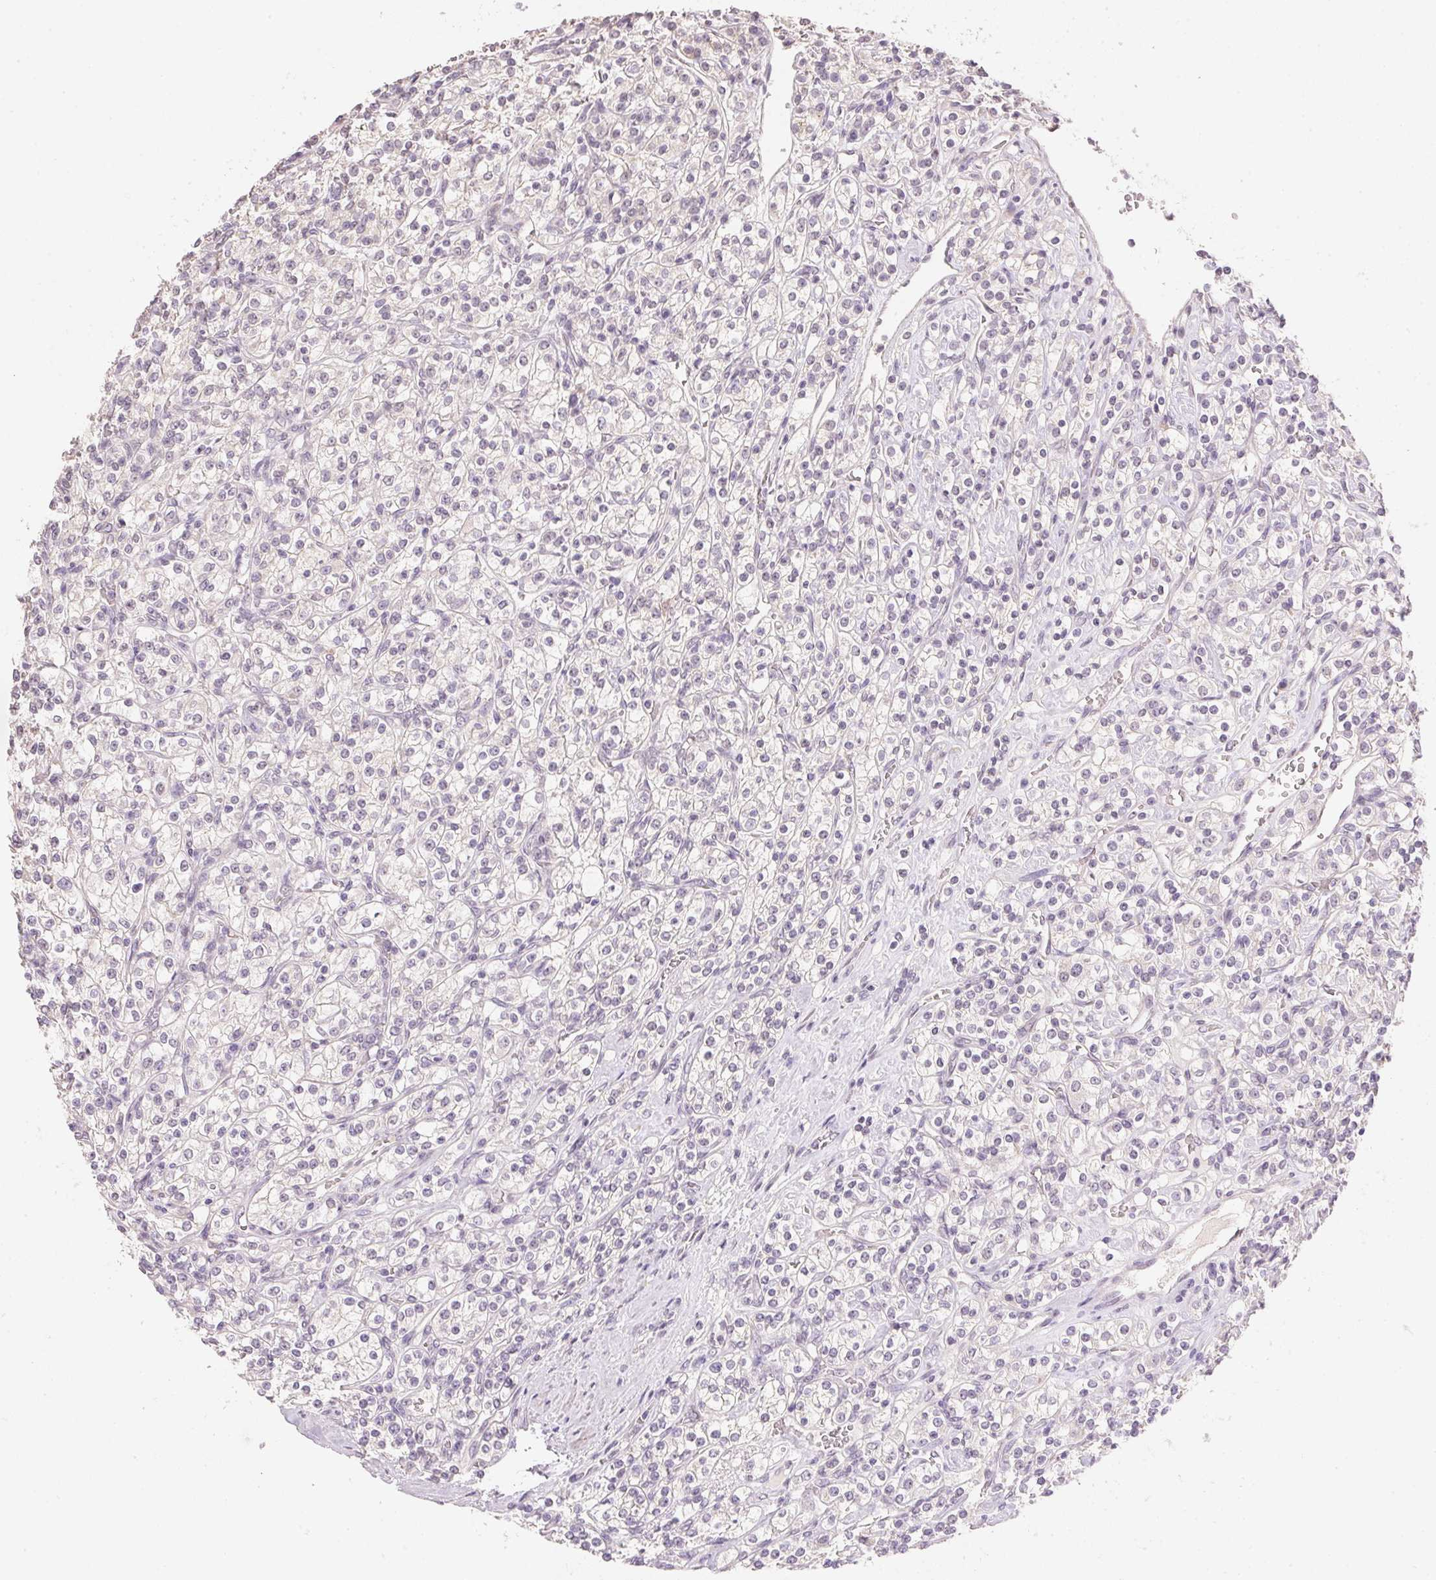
{"staining": {"intensity": "negative", "quantity": "none", "location": "none"}, "tissue": "renal cancer", "cell_type": "Tumor cells", "image_type": "cancer", "snomed": [{"axis": "morphology", "description": "Adenocarcinoma, NOS"}, {"axis": "topography", "description": "Kidney"}], "caption": "This histopathology image is of renal cancer stained with immunohistochemistry to label a protein in brown with the nuclei are counter-stained blue. There is no staining in tumor cells.", "gene": "DHCR24", "patient": {"sex": "male", "age": 77}}